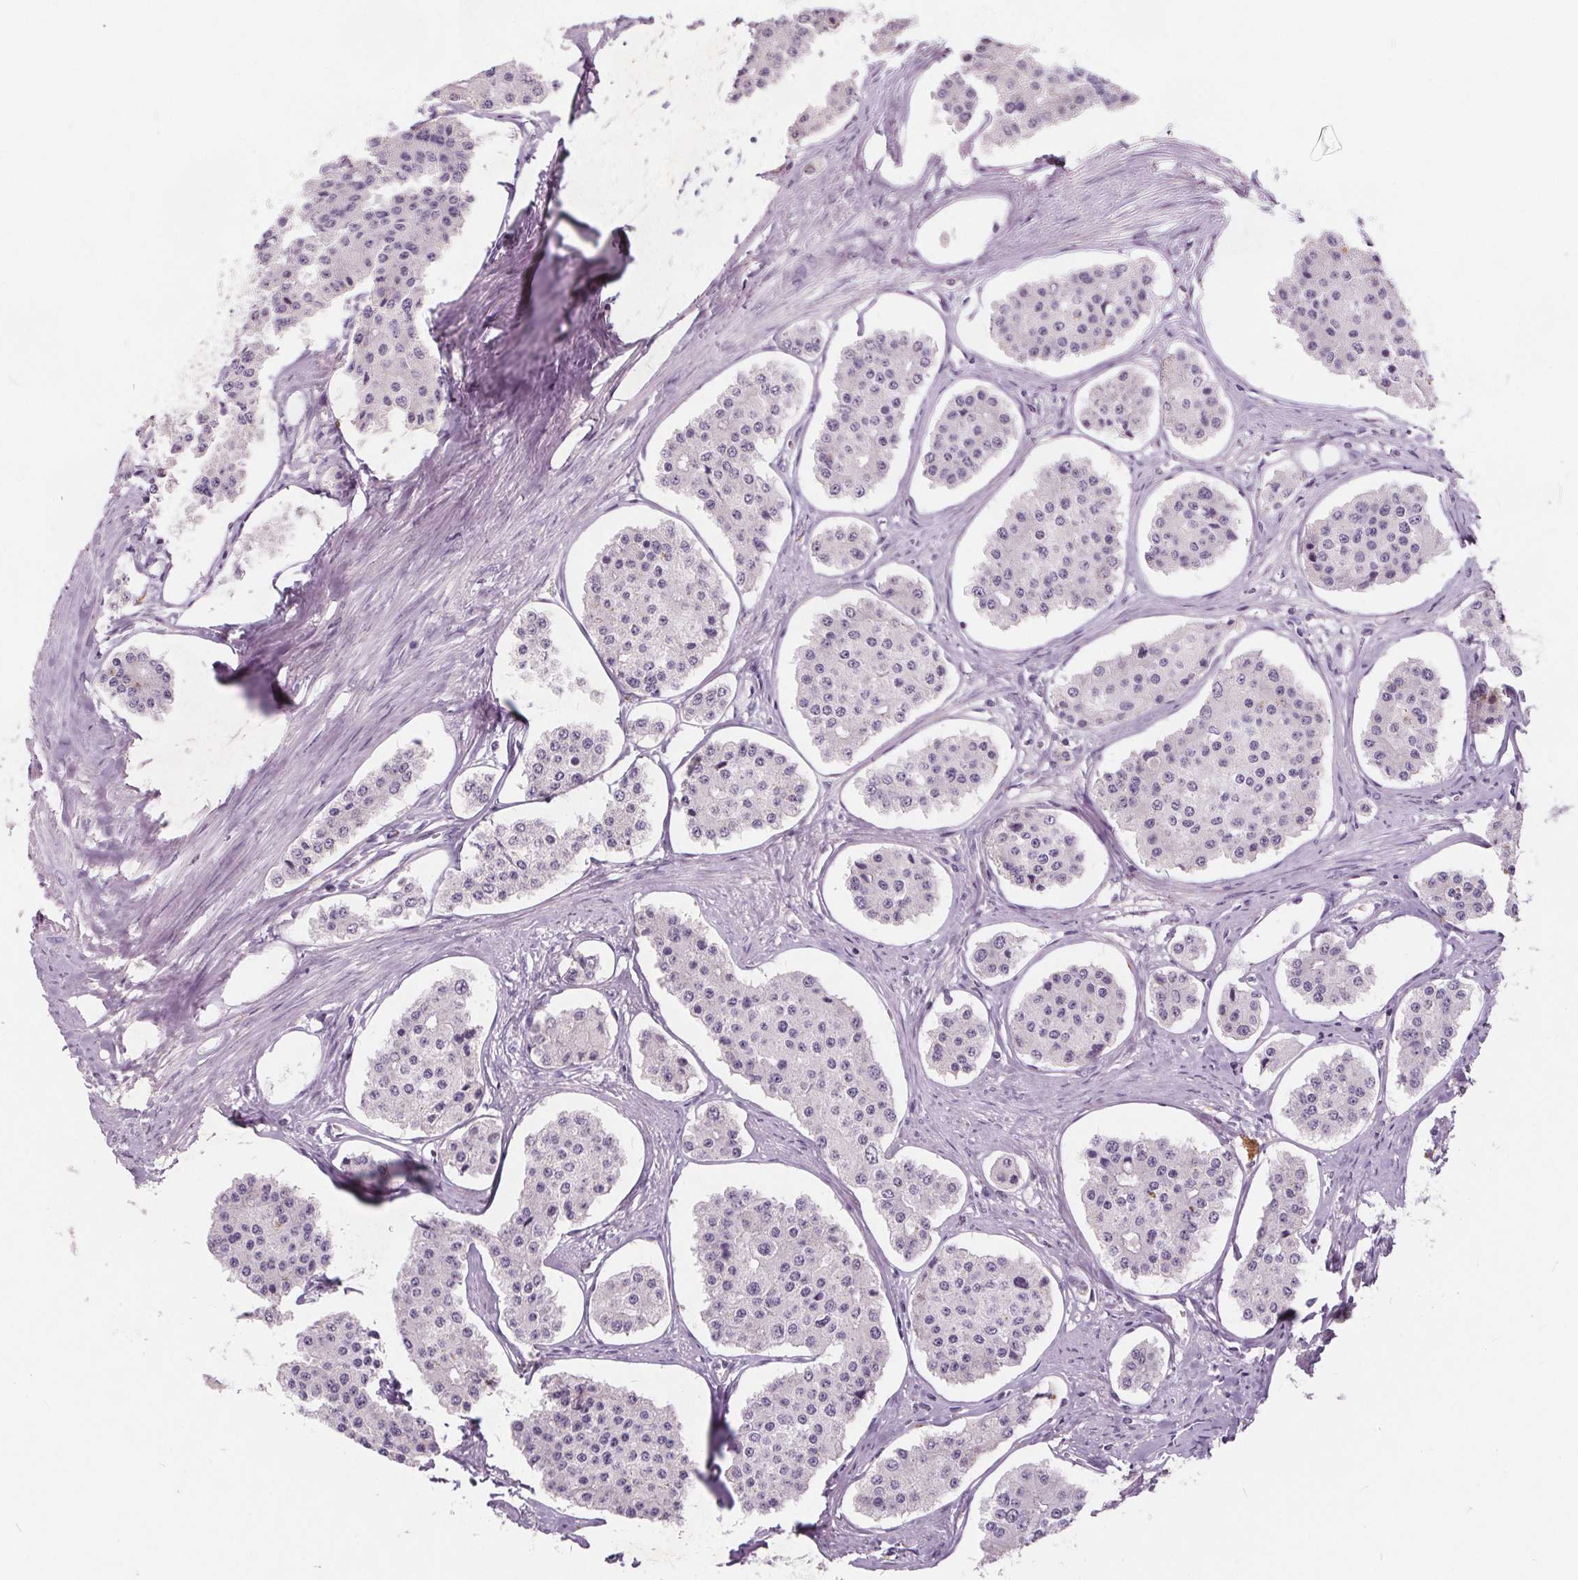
{"staining": {"intensity": "negative", "quantity": "none", "location": "none"}, "tissue": "carcinoid", "cell_type": "Tumor cells", "image_type": "cancer", "snomed": [{"axis": "morphology", "description": "Carcinoid, malignant, NOS"}, {"axis": "topography", "description": "Small intestine"}], "caption": "This photomicrograph is of carcinoid (malignant) stained with IHC to label a protein in brown with the nuclei are counter-stained blue. There is no staining in tumor cells. (DAB immunohistochemistry, high magnification).", "gene": "PLA2G2E", "patient": {"sex": "female", "age": 65}}